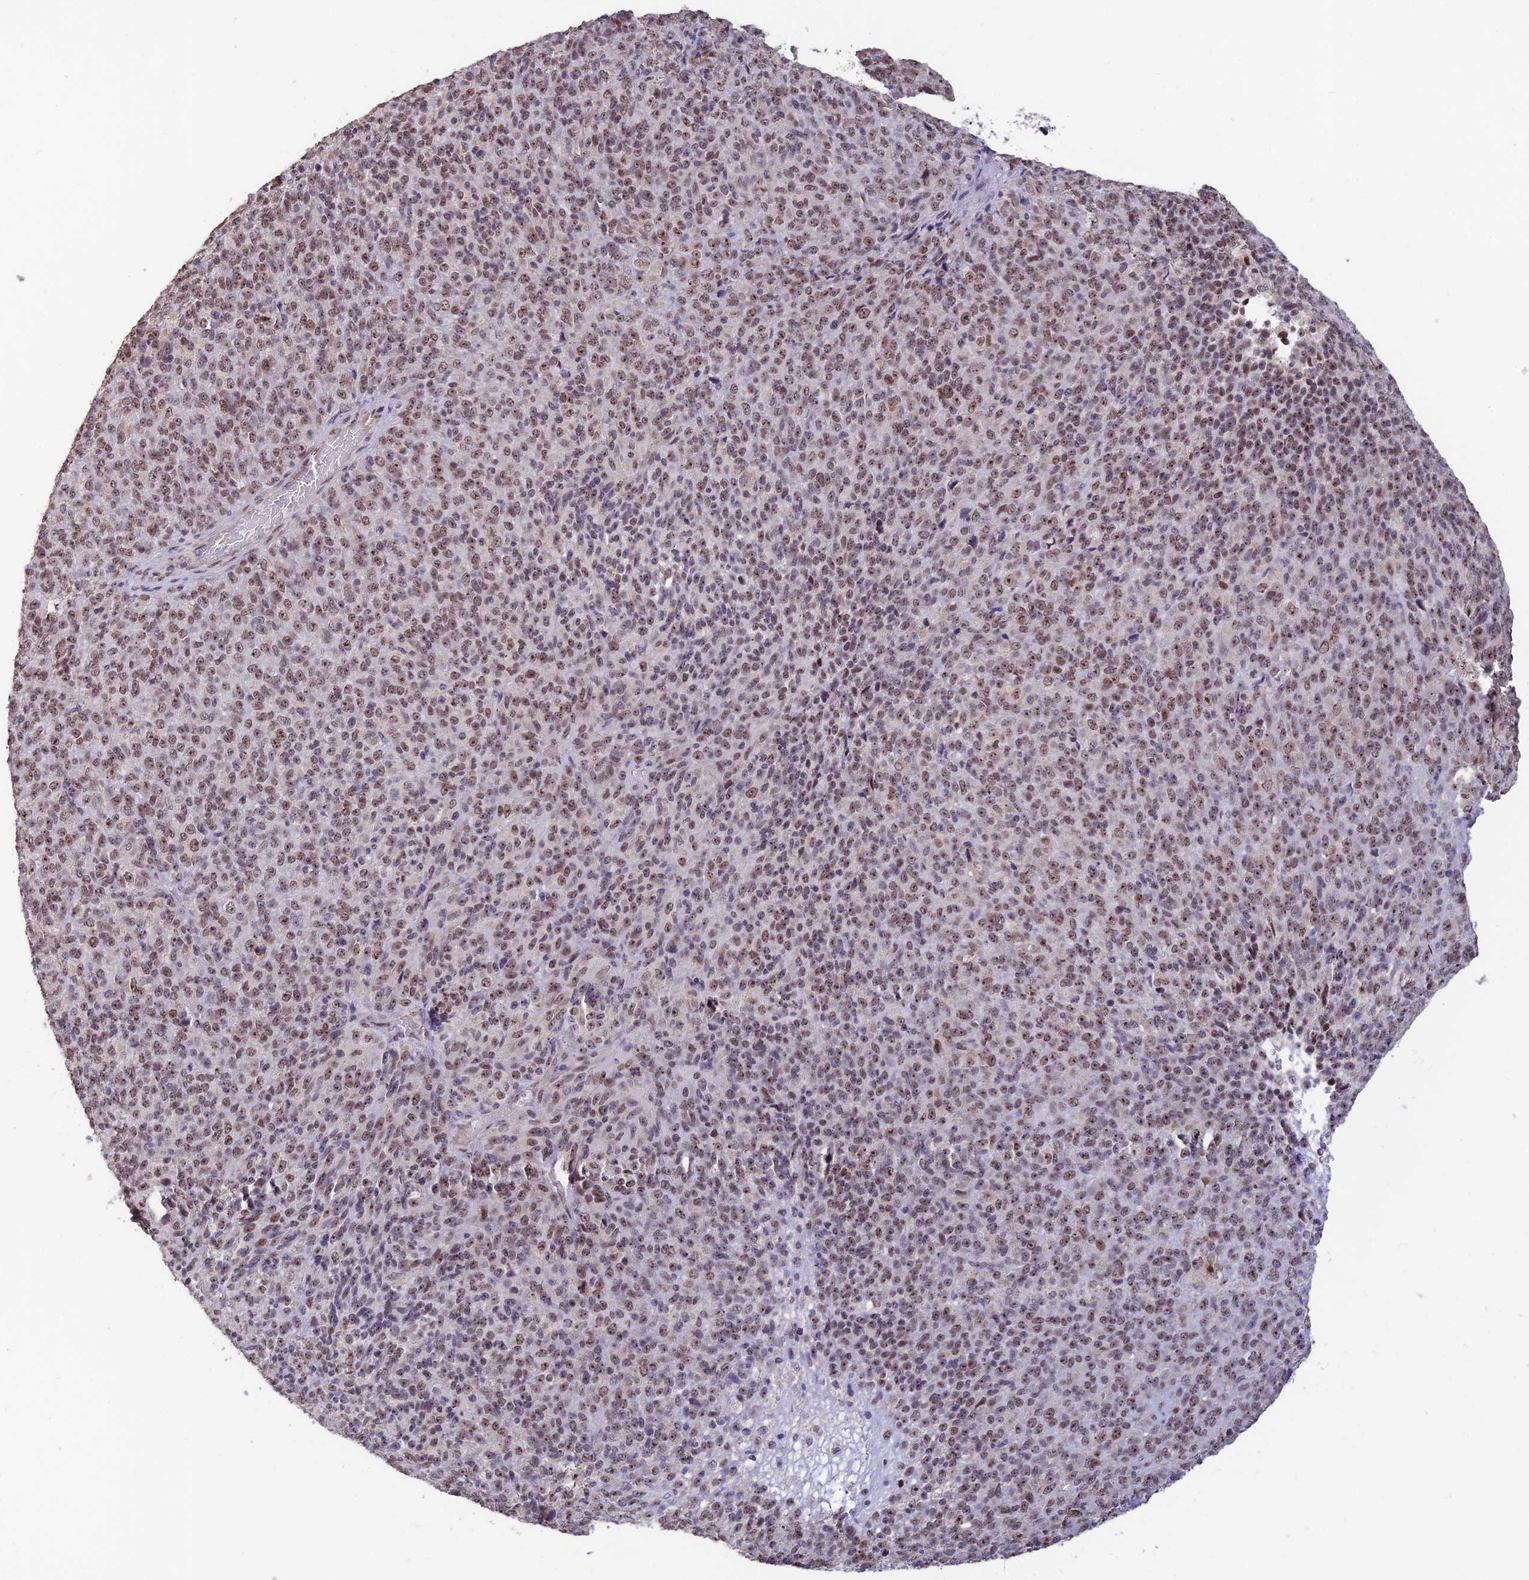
{"staining": {"intensity": "moderate", "quantity": ">75%", "location": "nuclear"}, "tissue": "melanoma", "cell_type": "Tumor cells", "image_type": "cancer", "snomed": [{"axis": "morphology", "description": "Malignant melanoma, Metastatic site"}, {"axis": "topography", "description": "Brain"}], "caption": "Malignant melanoma (metastatic site) tissue demonstrates moderate nuclear positivity in about >75% of tumor cells, visualized by immunohistochemistry.", "gene": "POLR1G", "patient": {"sex": "female", "age": 56}}